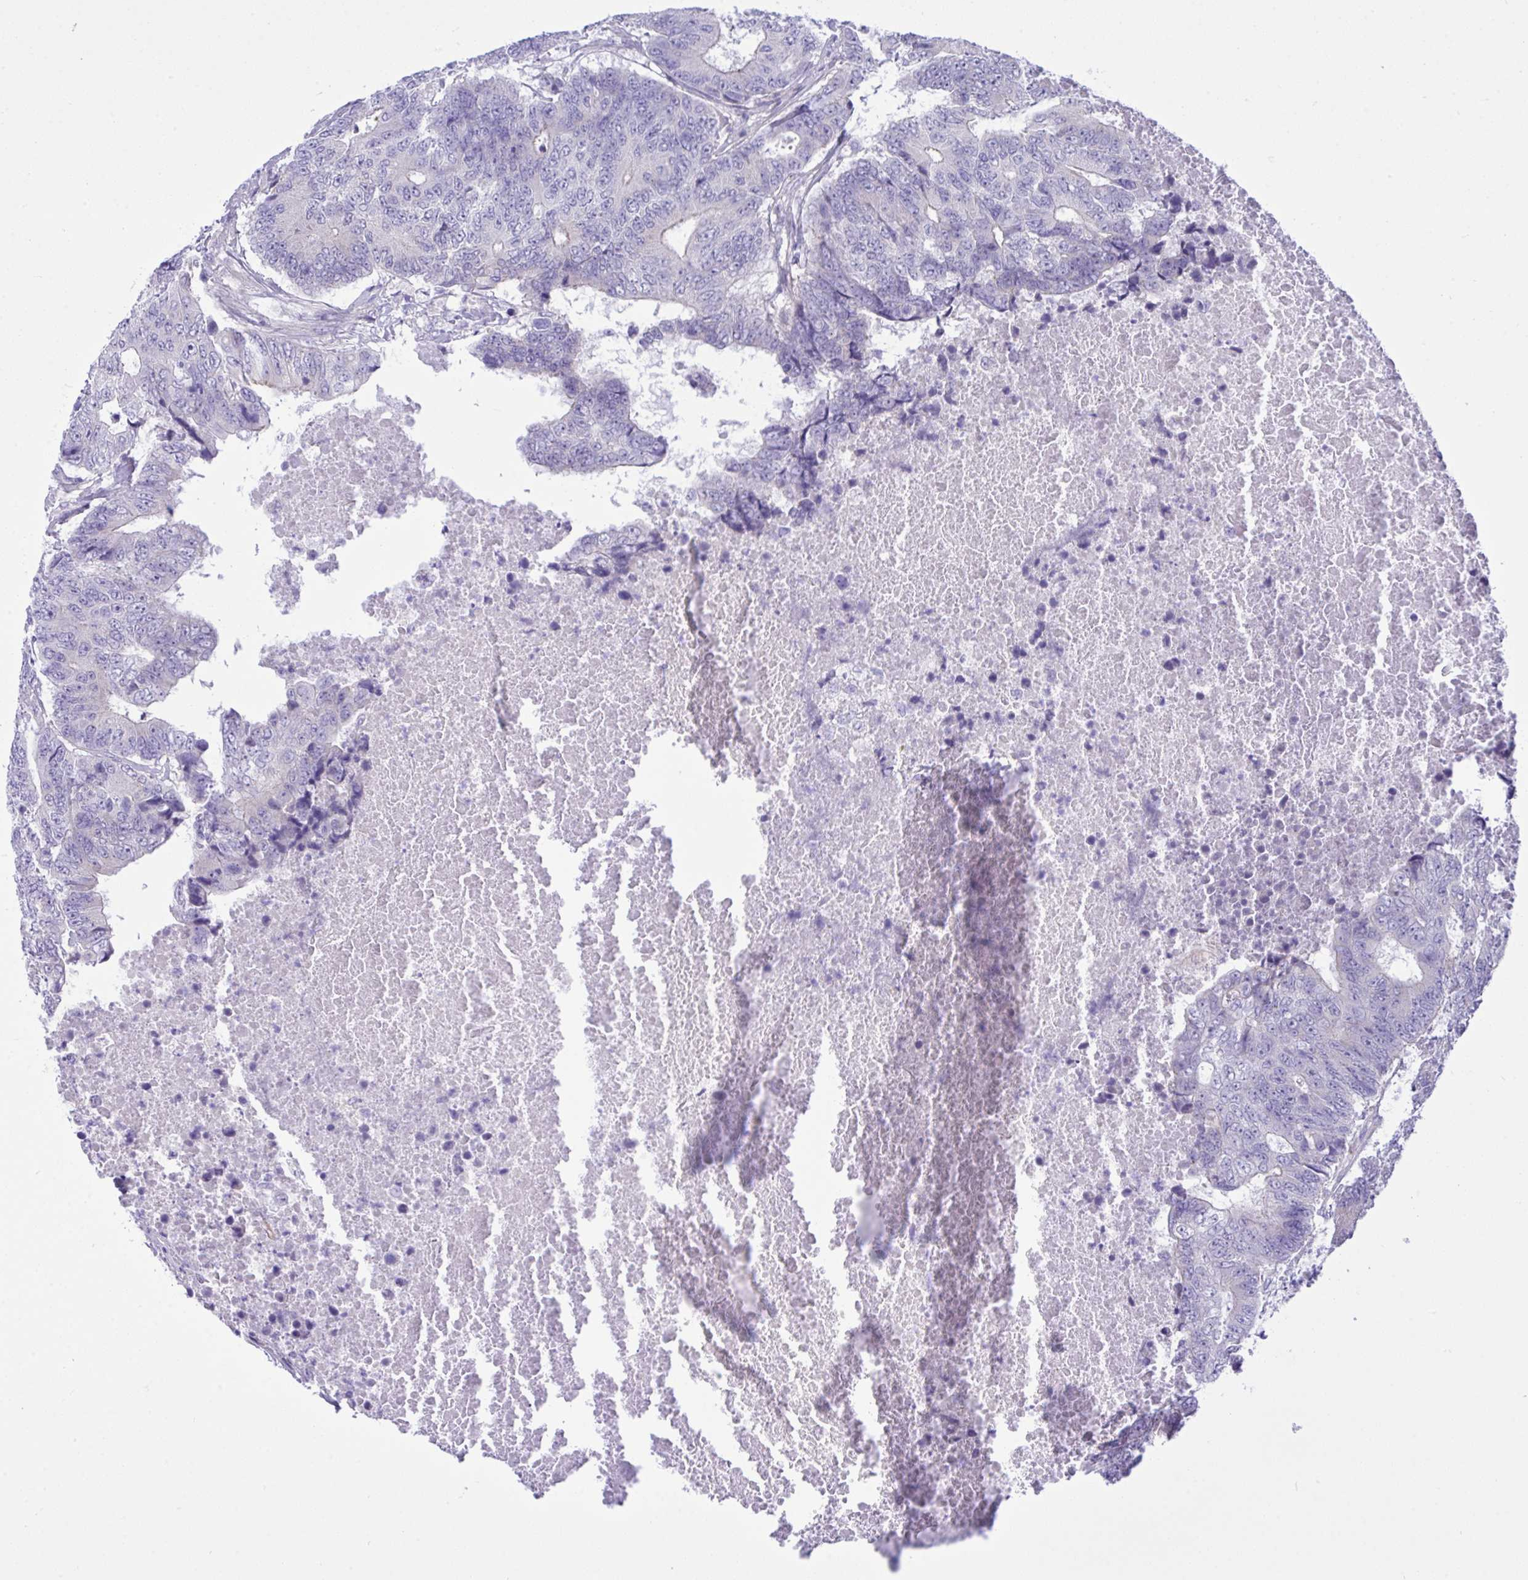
{"staining": {"intensity": "negative", "quantity": "none", "location": "none"}, "tissue": "colorectal cancer", "cell_type": "Tumor cells", "image_type": "cancer", "snomed": [{"axis": "morphology", "description": "Adenocarcinoma, NOS"}, {"axis": "topography", "description": "Colon"}], "caption": "Protein analysis of colorectal cancer displays no significant positivity in tumor cells.", "gene": "WDR97", "patient": {"sex": "female", "age": 48}}